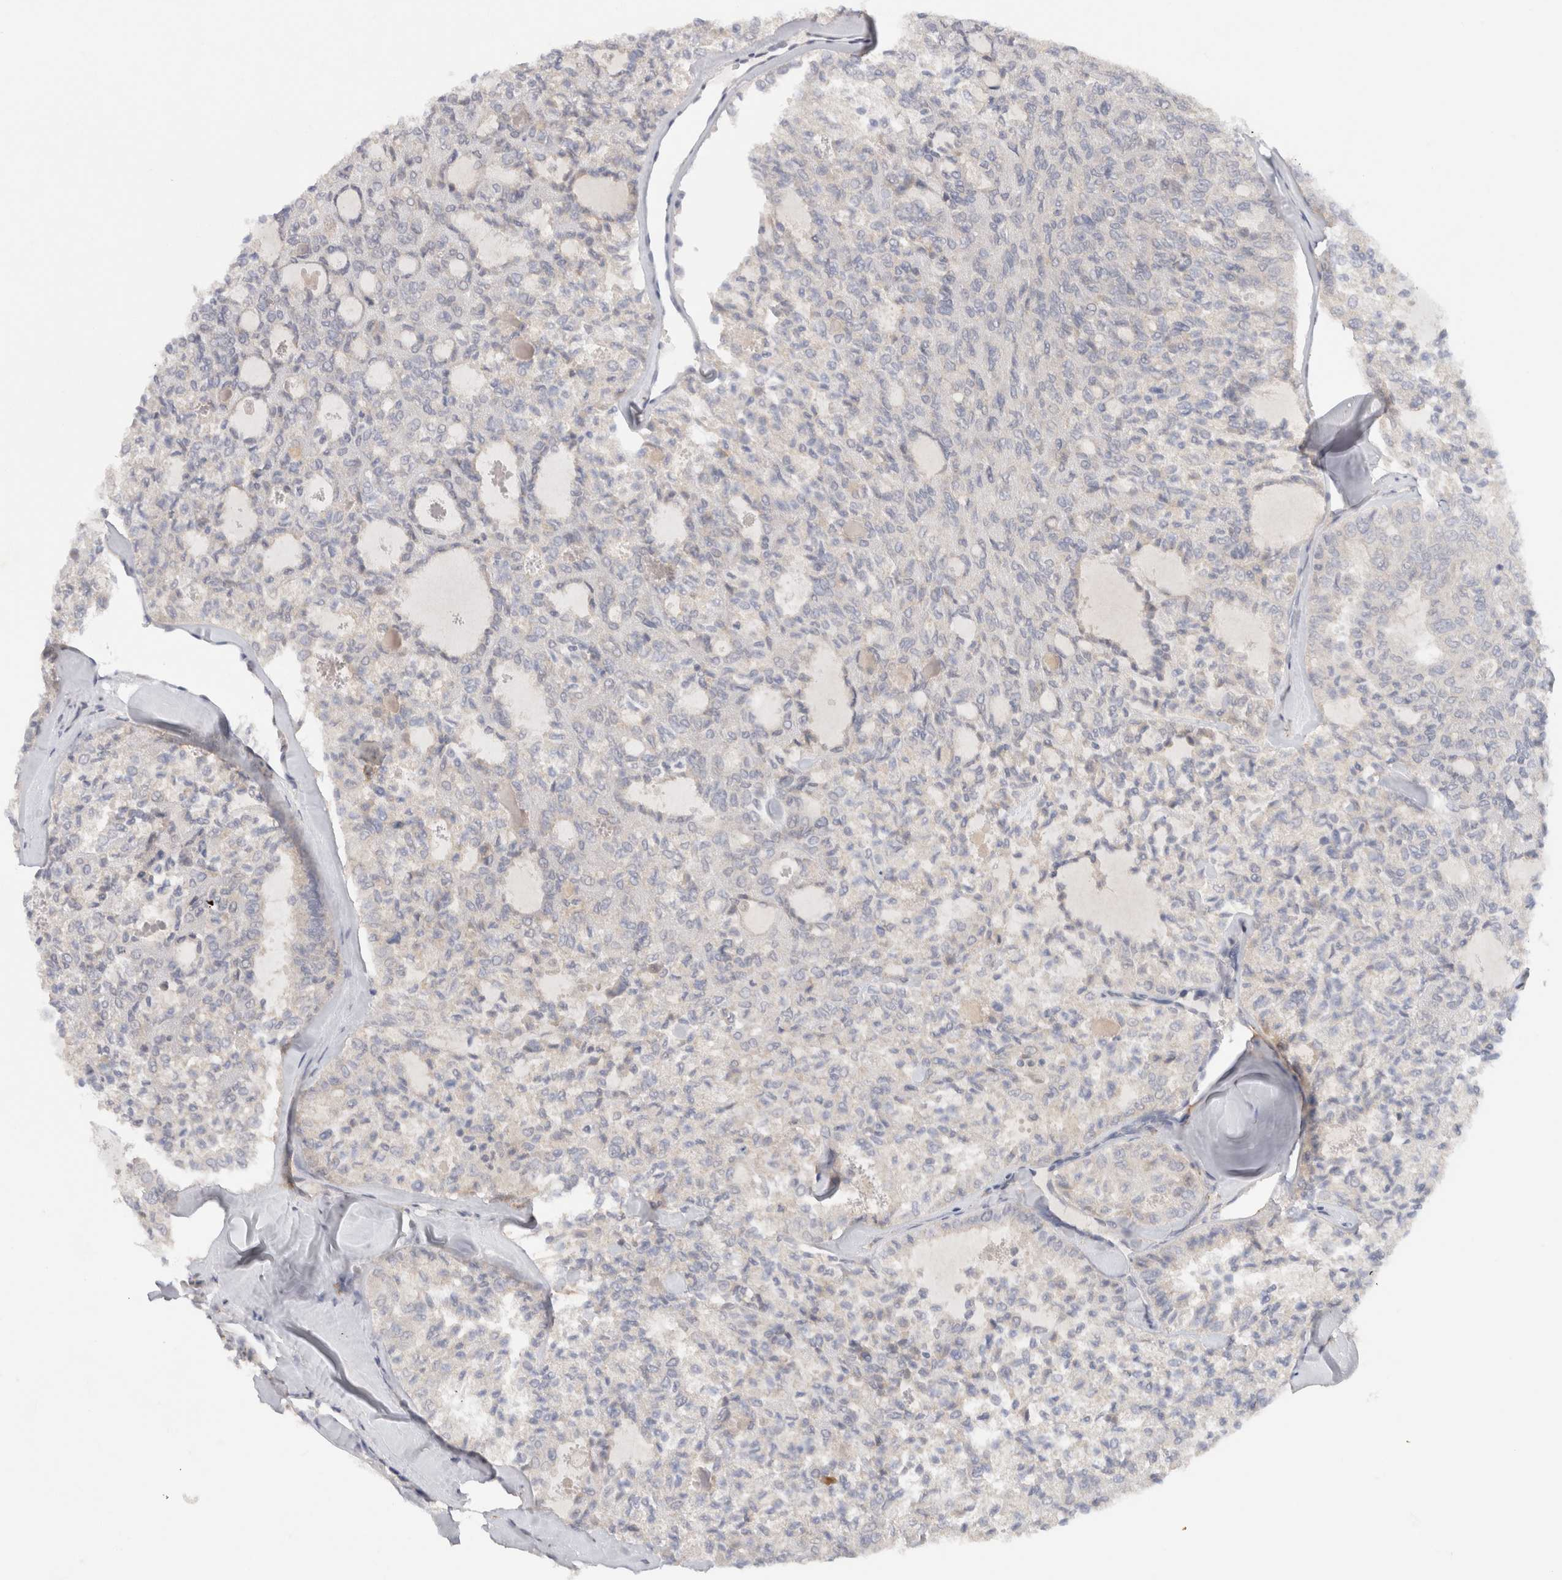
{"staining": {"intensity": "negative", "quantity": "none", "location": "none"}, "tissue": "thyroid cancer", "cell_type": "Tumor cells", "image_type": "cancer", "snomed": [{"axis": "morphology", "description": "Follicular adenoma carcinoma, NOS"}, {"axis": "topography", "description": "Thyroid gland"}], "caption": "Thyroid follicular adenoma carcinoma was stained to show a protein in brown. There is no significant expression in tumor cells. (DAB immunohistochemistry with hematoxylin counter stain).", "gene": "CHRM4", "patient": {"sex": "male", "age": 75}}